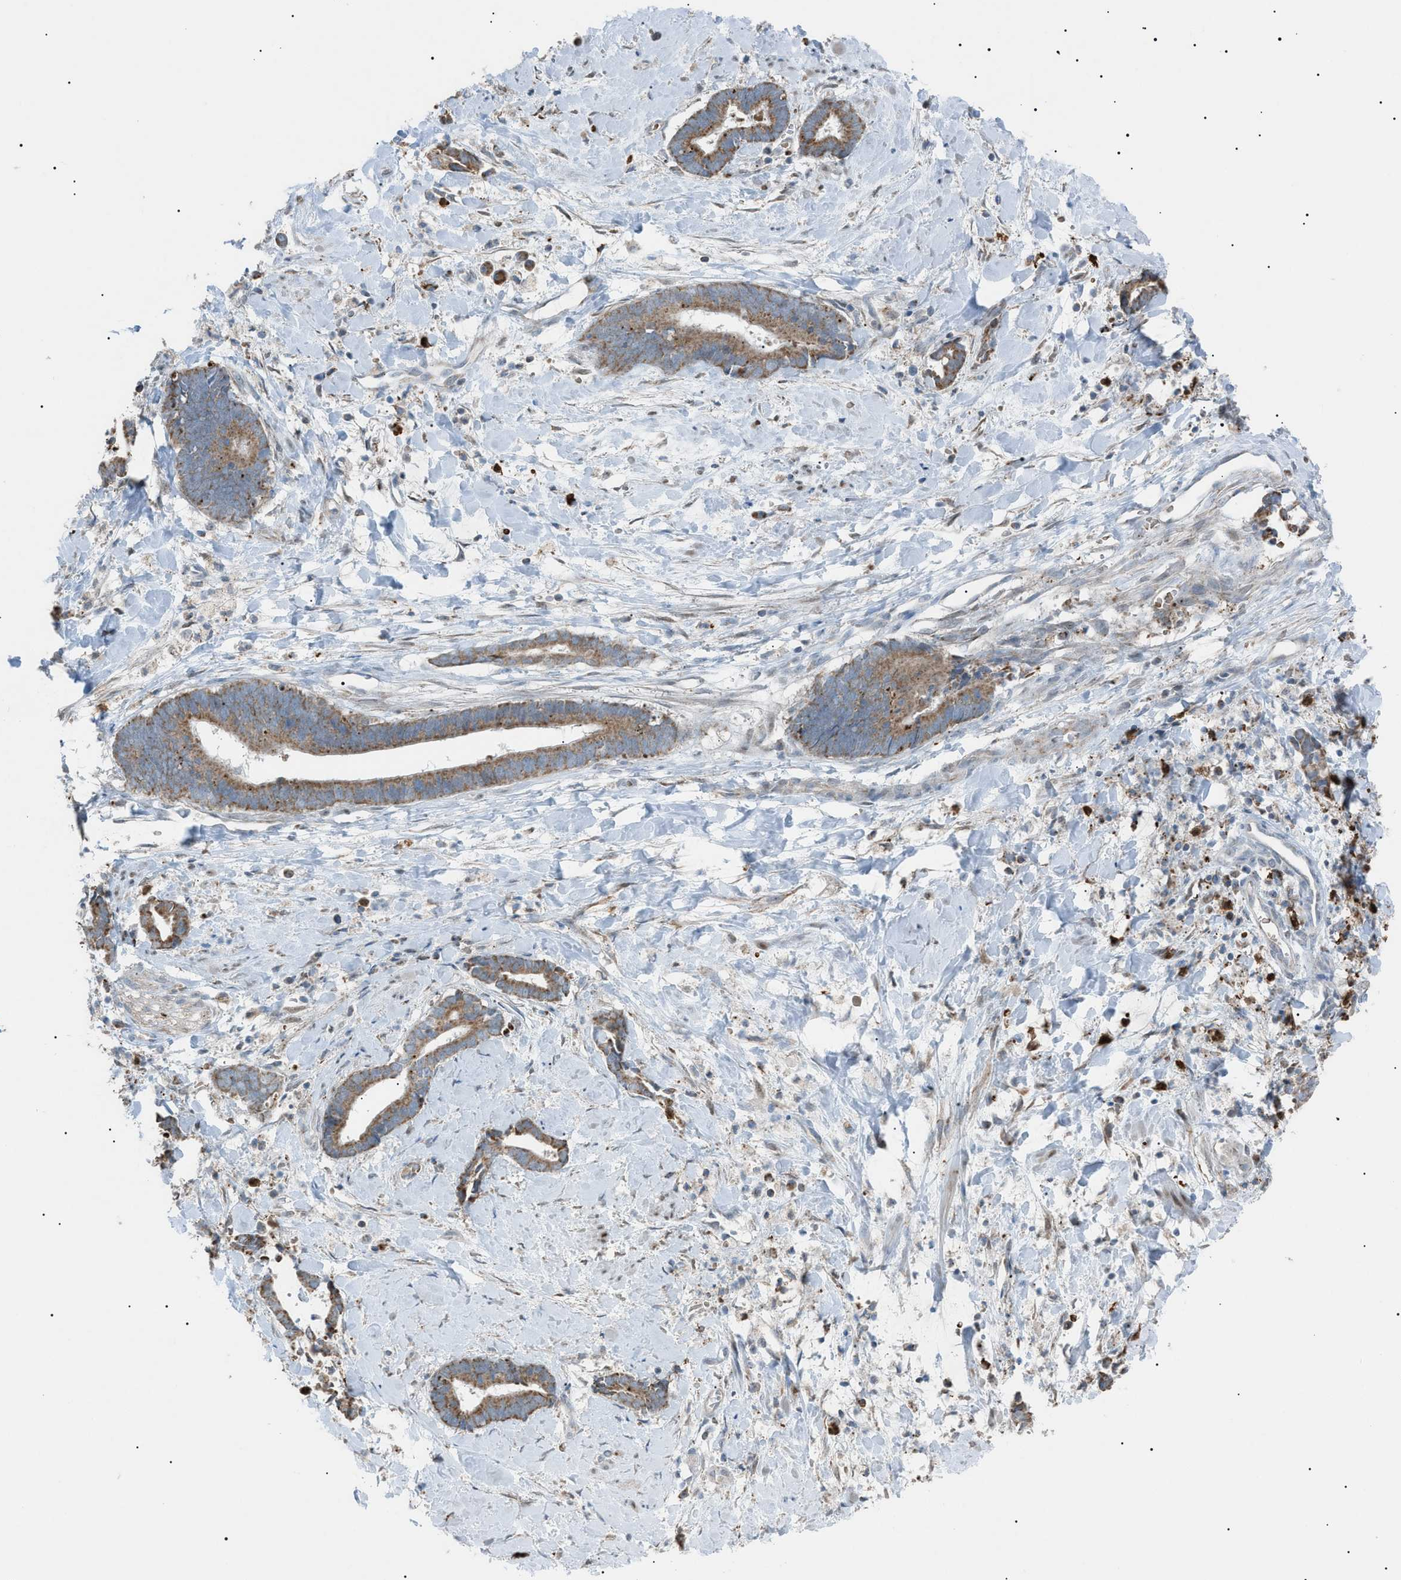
{"staining": {"intensity": "moderate", "quantity": ">75%", "location": "cytoplasmic/membranous"}, "tissue": "cervical cancer", "cell_type": "Tumor cells", "image_type": "cancer", "snomed": [{"axis": "morphology", "description": "Adenocarcinoma, NOS"}, {"axis": "topography", "description": "Cervix"}], "caption": "IHC of human cervical adenocarcinoma shows medium levels of moderate cytoplasmic/membranous staining in about >75% of tumor cells.", "gene": "ZNF516", "patient": {"sex": "female", "age": 44}}